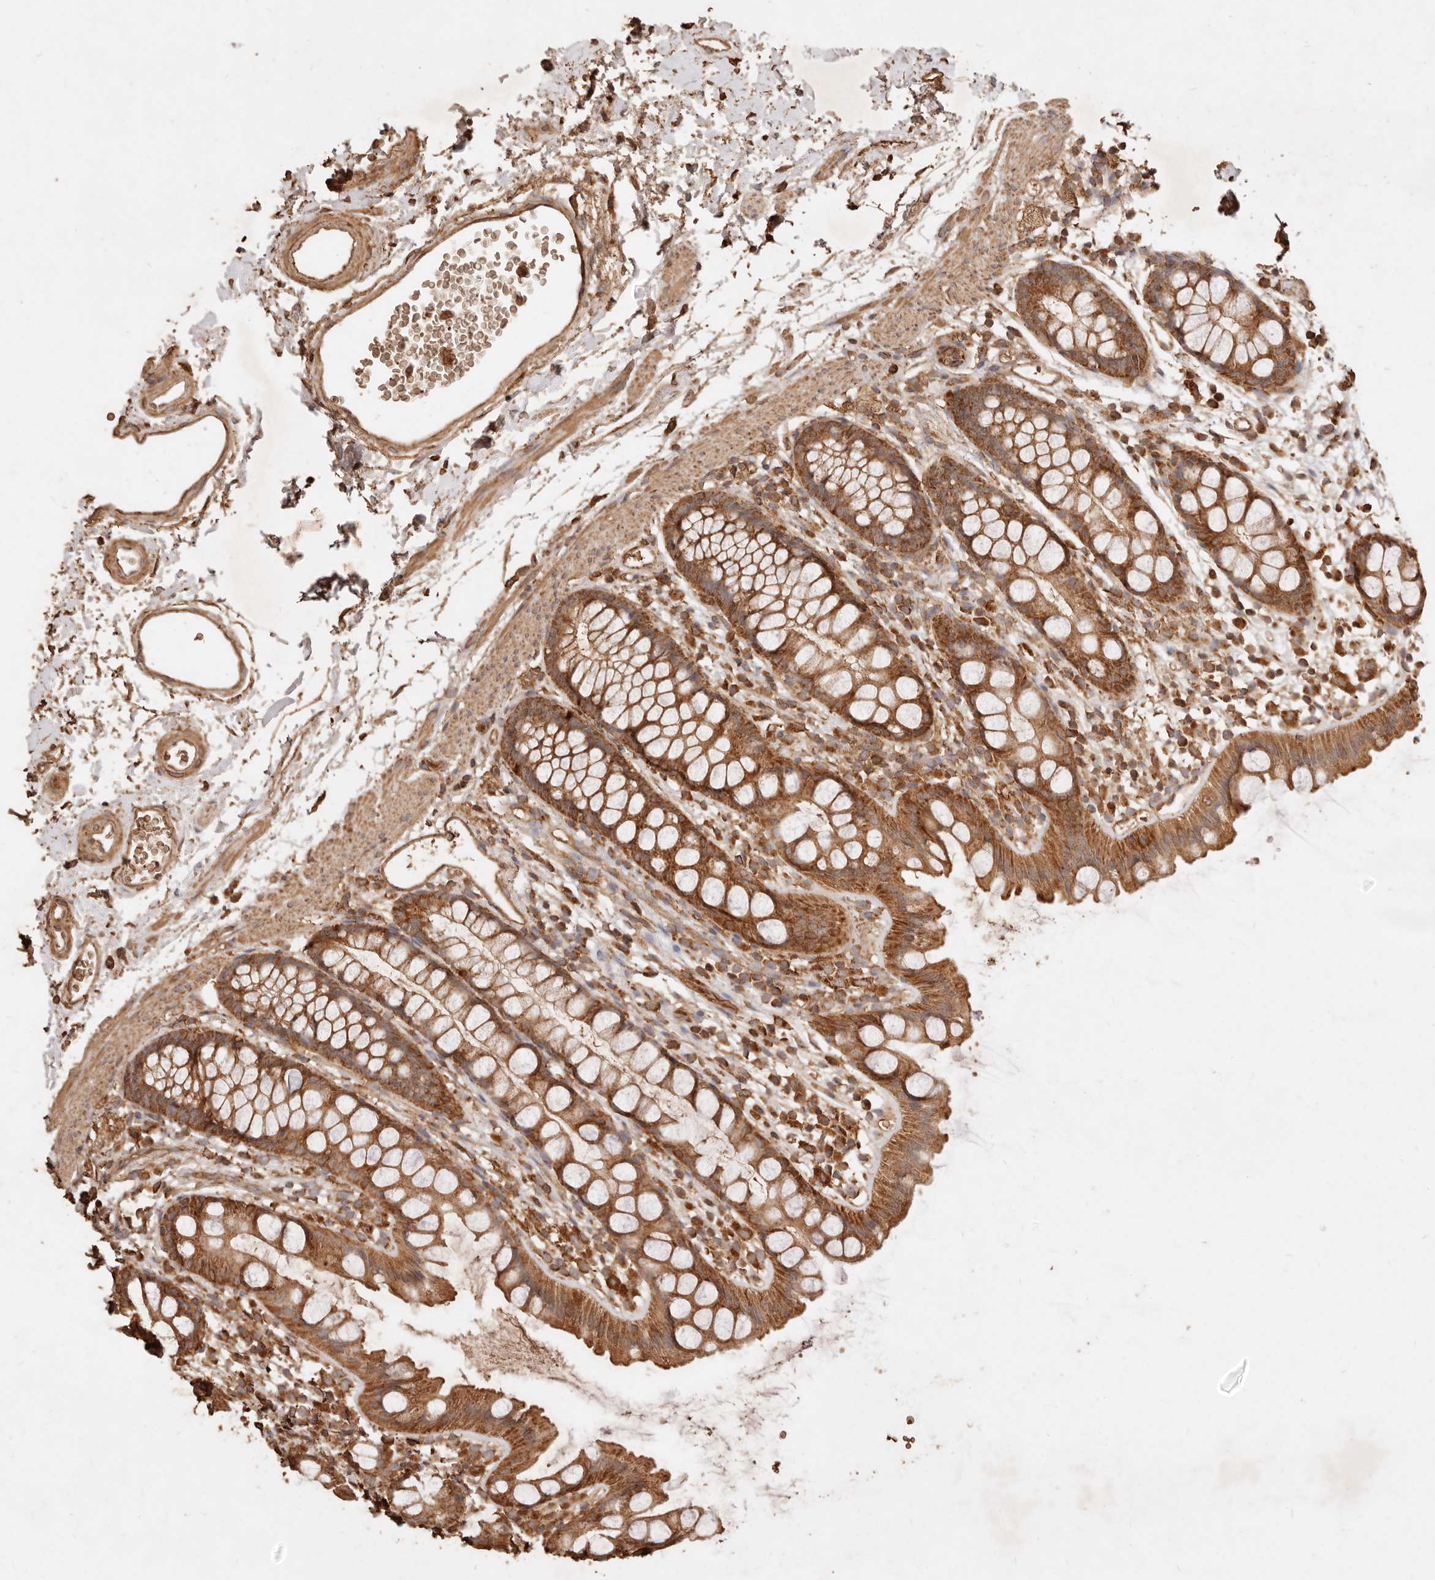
{"staining": {"intensity": "moderate", "quantity": ">75%", "location": "cytoplasmic/membranous"}, "tissue": "rectum", "cell_type": "Glandular cells", "image_type": "normal", "snomed": [{"axis": "morphology", "description": "Normal tissue, NOS"}, {"axis": "topography", "description": "Rectum"}], "caption": "Immunohistochemical staining of normal rectum shows medium levels of moderate cytoplasmic/membranous positivity in about >75% of glandular cells.", "gene": "FAM180B", "patient": {"sex": "female", "age": 65}}